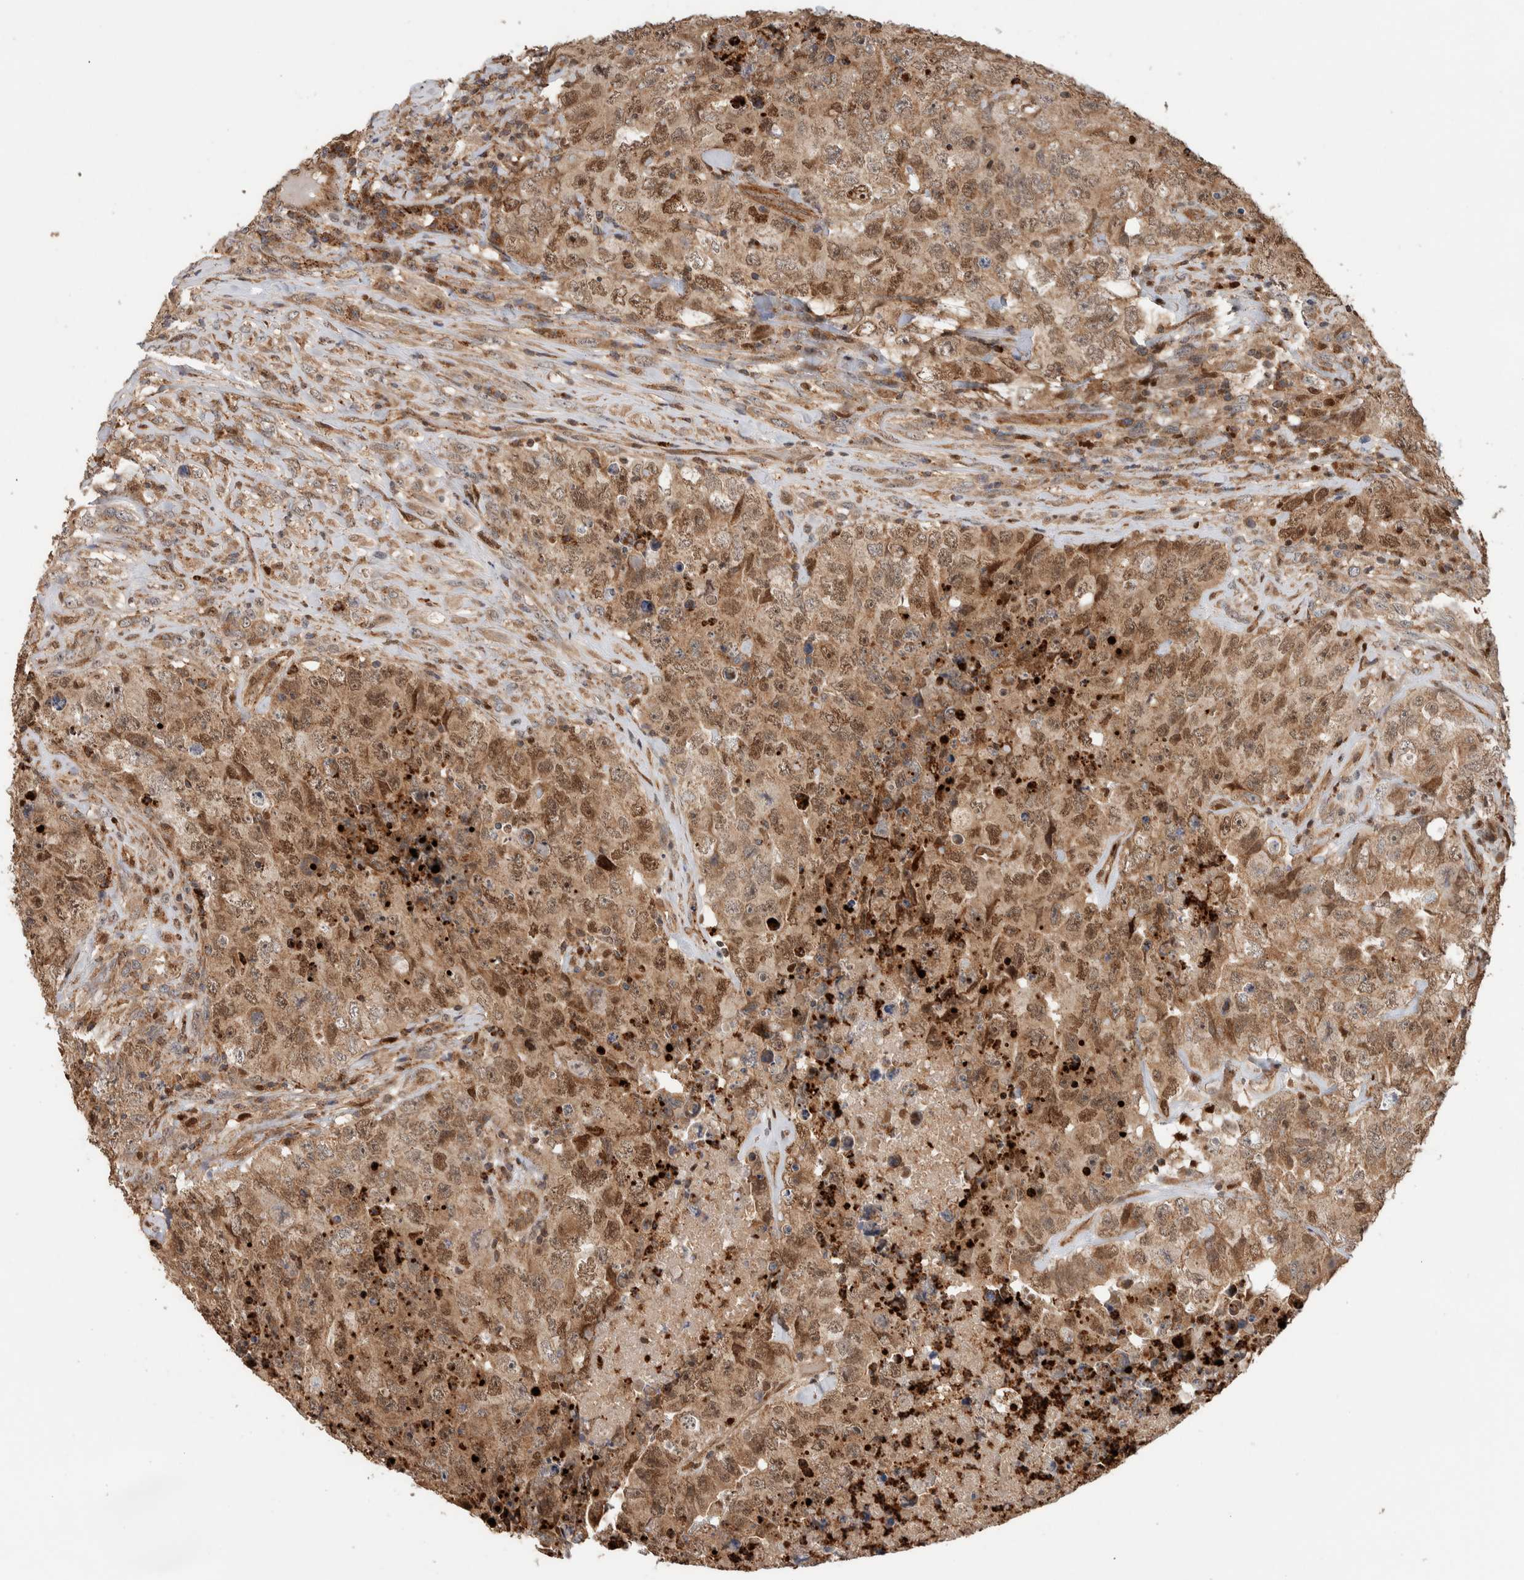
{"staining": {"intensity": "moderate", "quantity": ">75%", "location": "cytoplasmic/membranous,nuclear"}, "tissue": "testis cancer", "cell_type": "Tumor cells", "image_type": "cancer", "snomed": [{"axis": "morphology", "description": "Carcinoma, Embryonal, NOS"}, {"axis": "topography", "description": "Testis"}], "caption": "Moderate cytoplasmic/membranous and nuclear expression is seen in approximately >75% of tumor cells in embryonal carcinoma (testis).", "gene": "VPS53", "patient": {"sex": "male", "age": 32}}